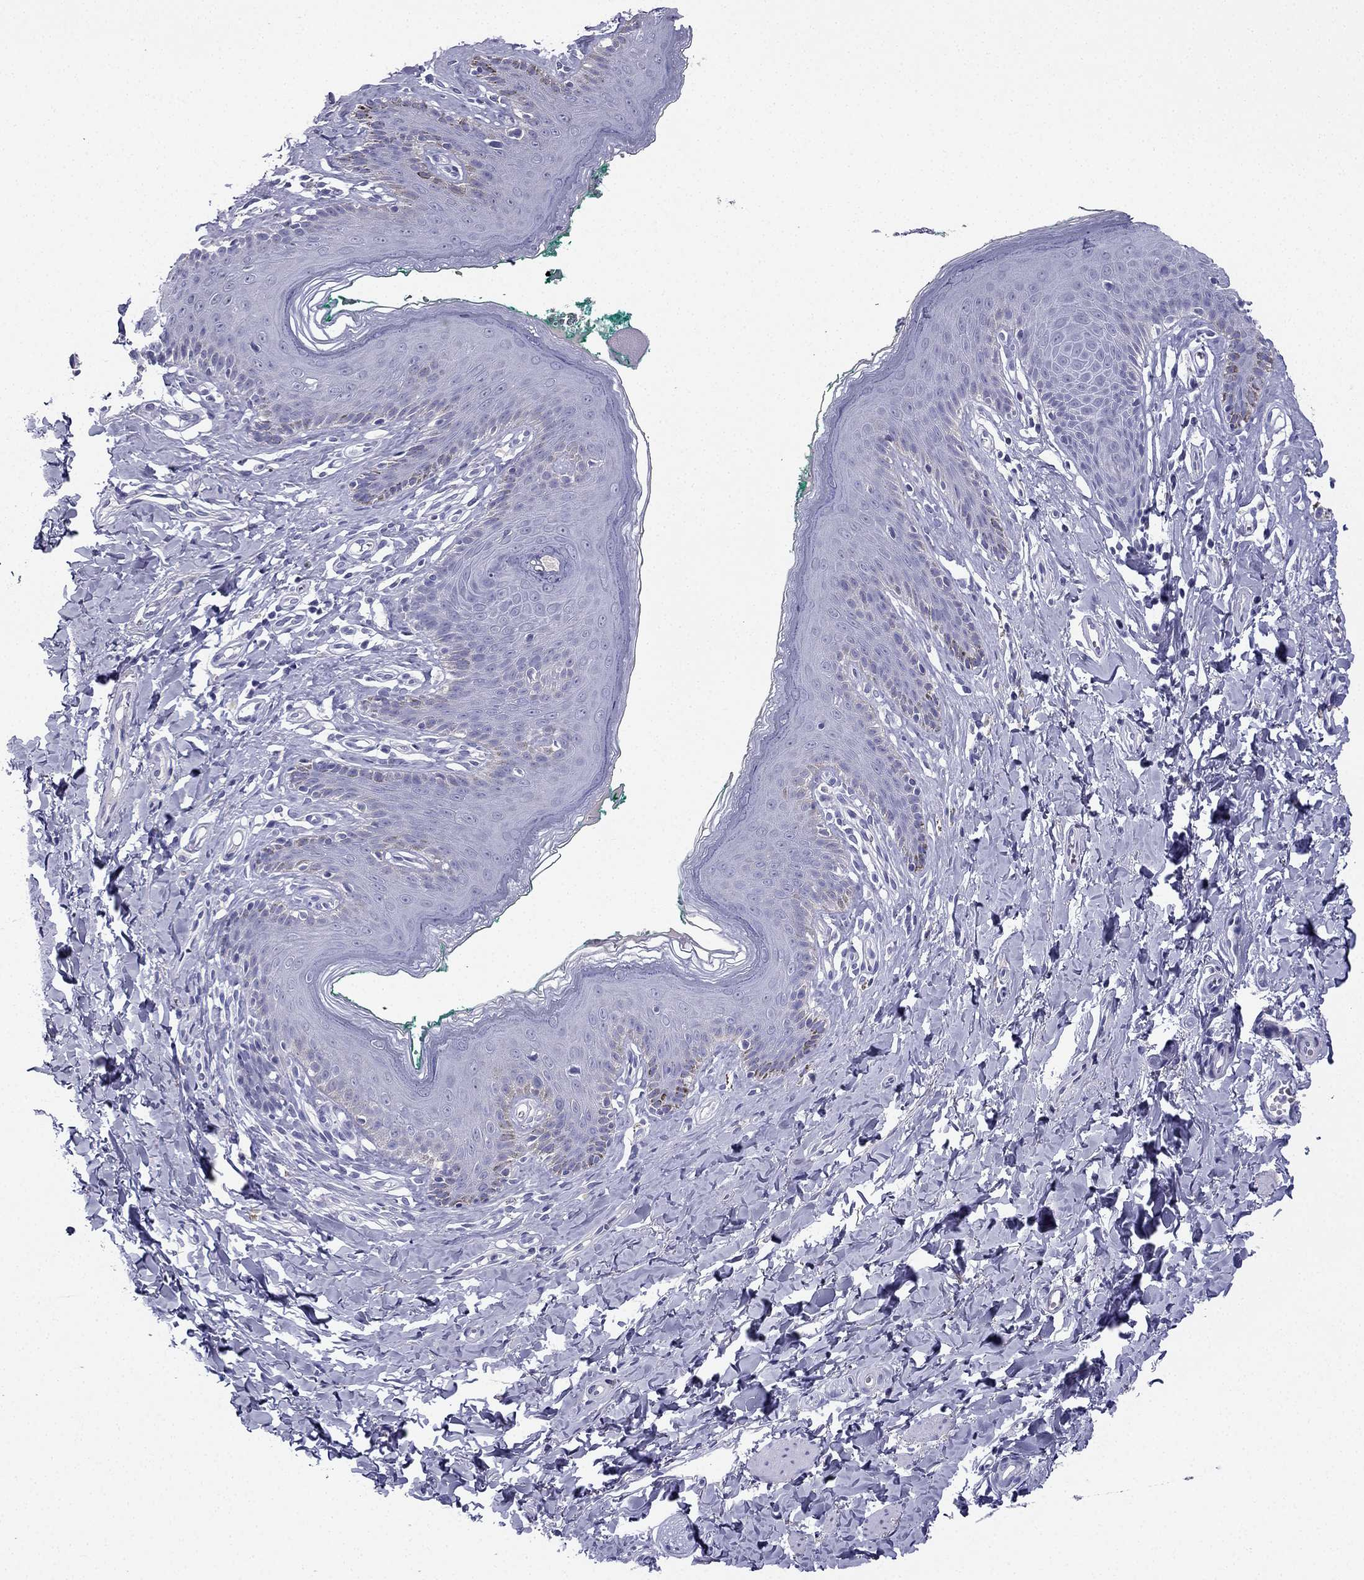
{"staining": {"intensity": "negative", "quantity": "none", "location": "none"}, "tissue": "skin", "cell_type": "Epidermal cells", "image_type": "normal", "snomed": [{"axis": "morphology", "description": "Normal tissue, NOS"}, {"axis": "topography", "description": "Vulva"}], "caption": "A photomicrograph of skin stained for a protein shows no brown staining in epidermal cells. Brightfield microscopy of immunohistochemistry stained with DAB (brown) and hematoxylin (blue), captured at high magnification.", "gene": "NPTX1", "patient": {"sex": "female", "age": 66}}